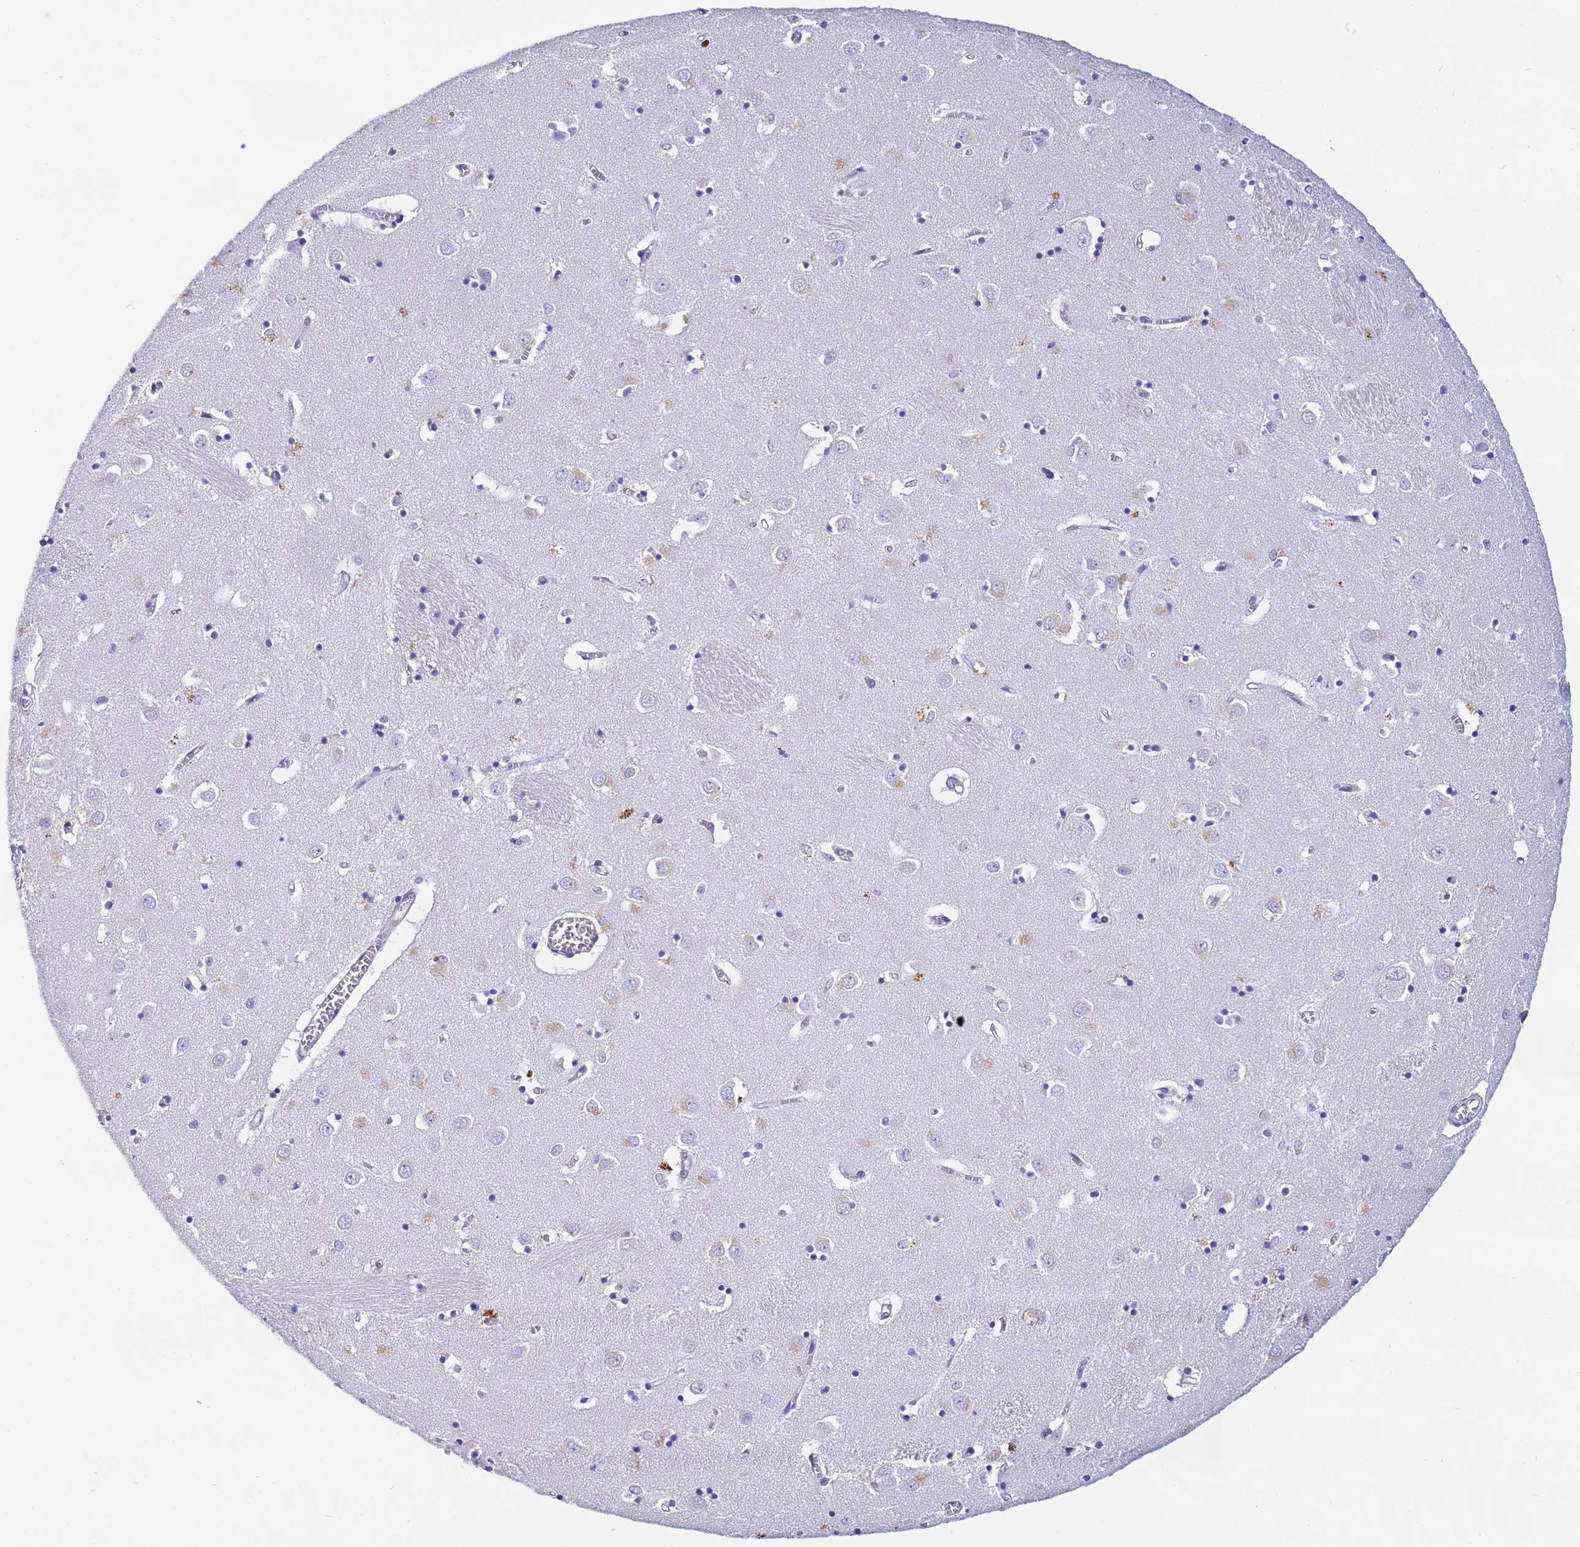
{"staining": {"intensity": "negative", "quantity": "none", "location": "none"}, "tissue": "caudate", "cell_type": "Glial cells", "image_type": "normal", "snomed": [{"axis": "morphology", "description": "Normal tissue, NOS"}, {"axis": "topography", "description": "Lateral ventricle wall"}], "caption": "A micrograph of caudate stained for a protein demonstrates no brown staining in glial cells. The staining was performed using DAB (3,3'-diaminobenzidine) to visualize the protein expression in brown, while the nuclei were stained in blue with hematoxylin (Magnification: 20x).", "gene": "CFHR1", "patient": {"sex": "male", "age": 70}}